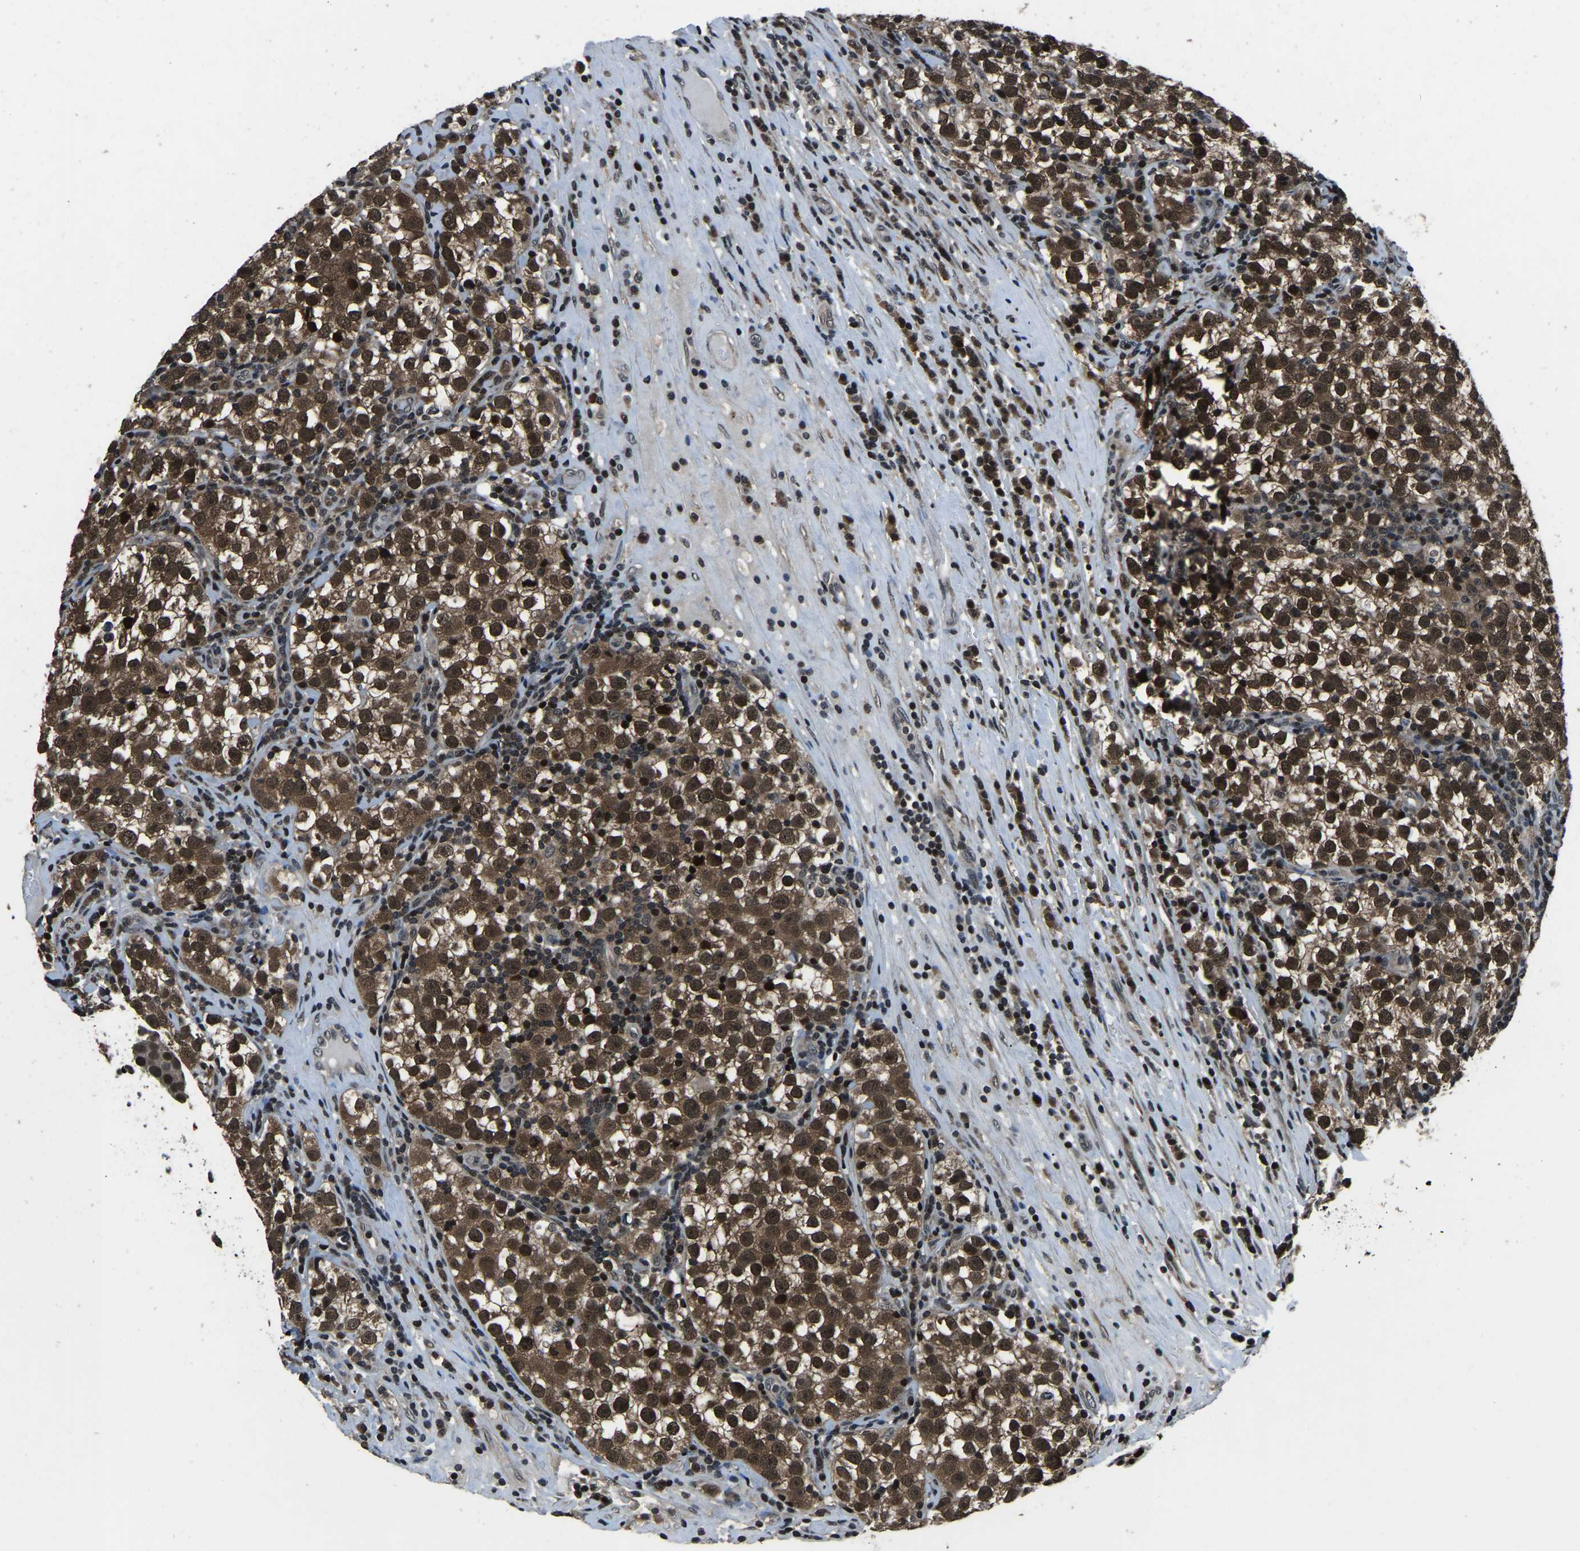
{"staining": {"intensity": "strong", "quantity": ">75%", "location": "cytoplasmic/membranous,nuclear"}, "tissue": "testis cancer", "cell_type": "Tumor cells", "image_type": "cancer", "snomed": [{"axis": "morphology", "description": "Normal tissue, NOS"}, {"axis": "morphology", "description": "Seminoma, NOS"}, {"axis": "topography", "description": "Testis"}], "caption": "Testis seminoma was stained to show a protein in brown. There is high levels of strong cytoplasmic/membranous and nuclear staining in approximately >75% of tumor cells.", "gene": "ANKIB1", "patient": {"sex": "male", "age": 43}}